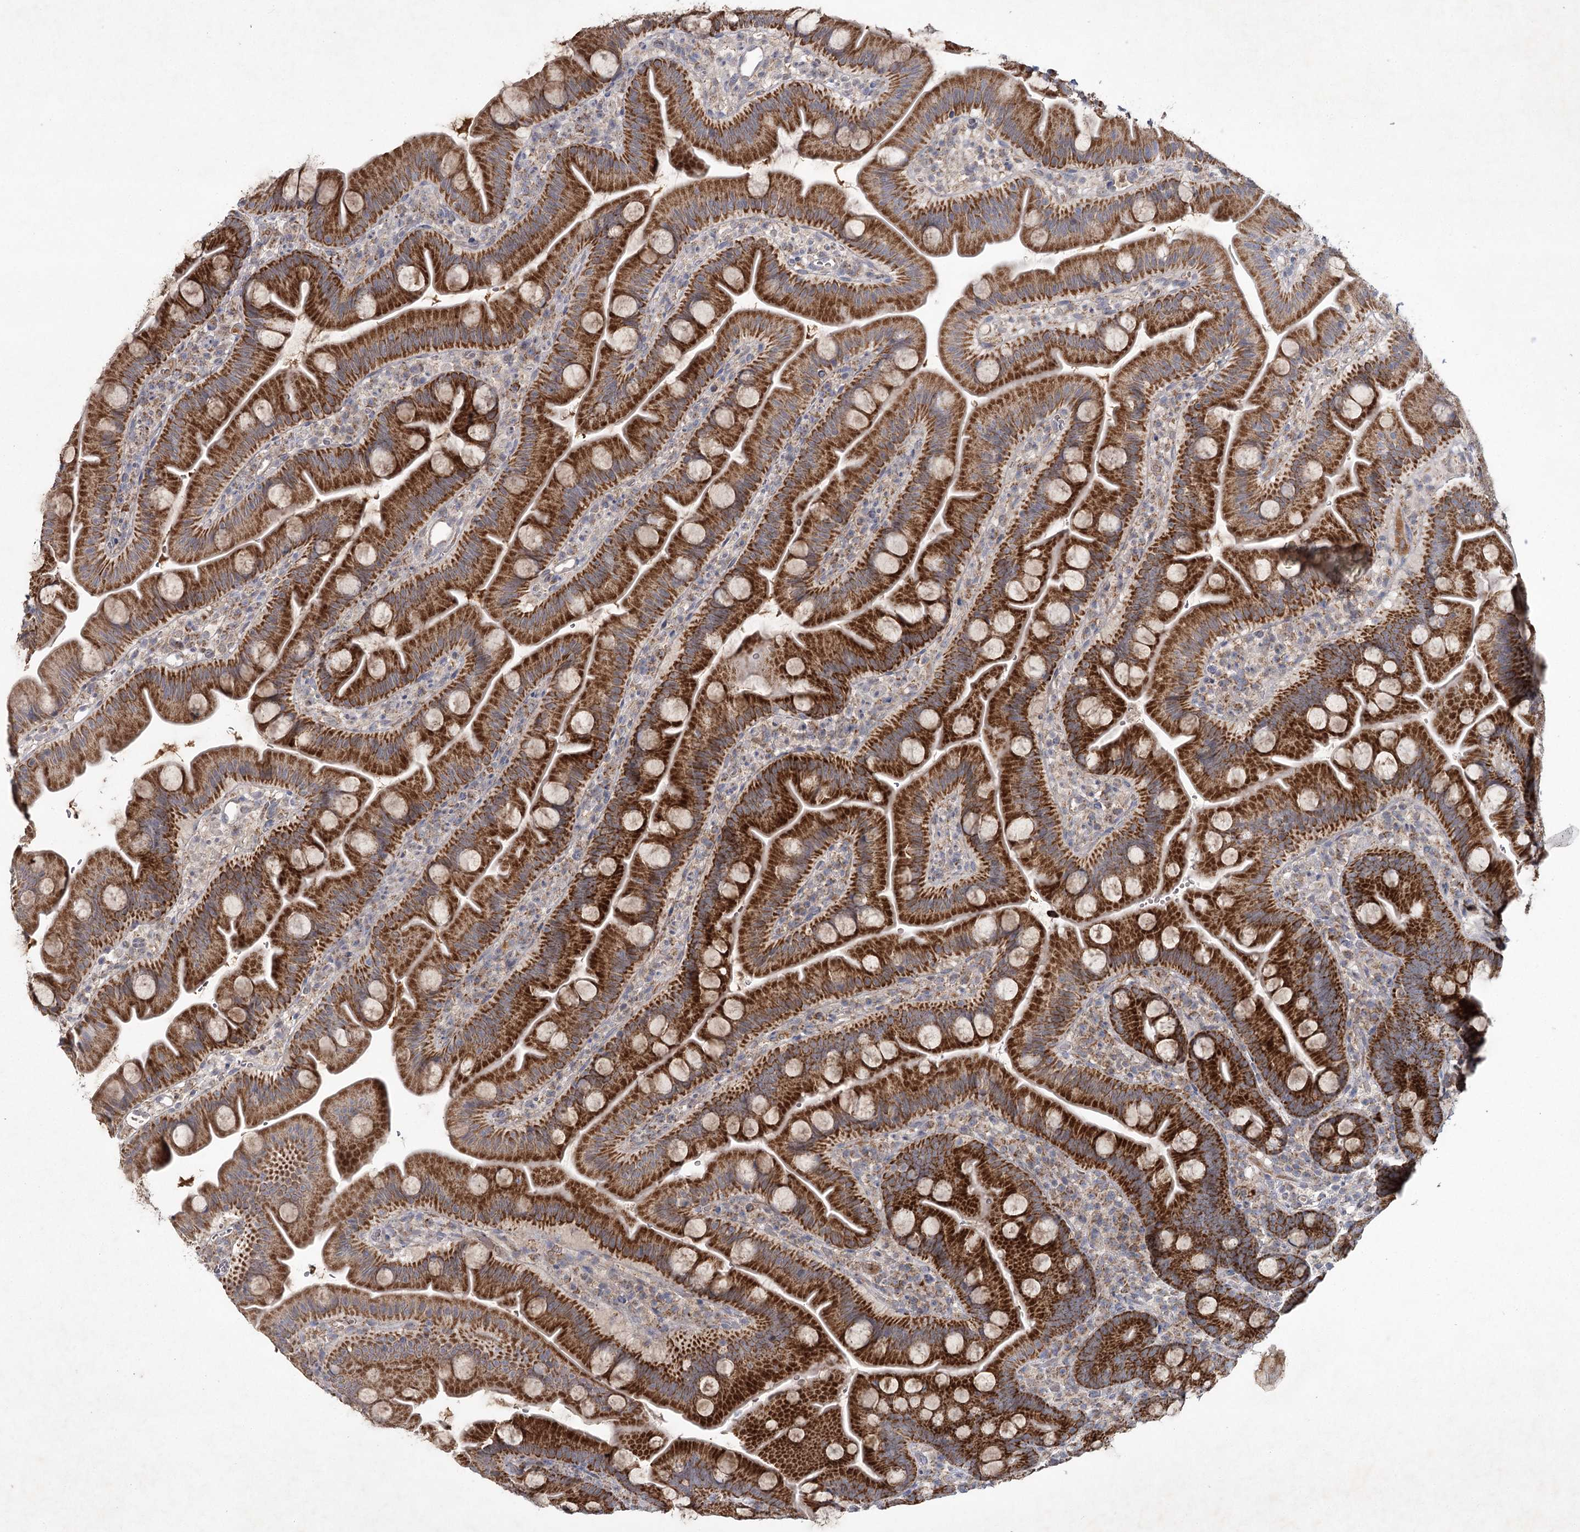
{"staining": {"intensity": "strong", "quantity": ">75%", "location": "cytoplasmic/membranous"}, "tissue": "small intestine", "cell_type": "Glandular cells", "image_type": "normal", "snomed": [{"axis": "morphology", "description": "Normal tissue, NOS"}, {"axis": "topography", "description": "Small intestine"}], "caption": "Immunohistochemistry (IHC) micrograph of unremarkable small intestine stained for a protein (brown), which demonstrates high levels of strong cytoplasmic/membranous staining in about >75% of glandular cells.", "gene": "MRPL44", "patient": {"sex": "female", "age": 68}}